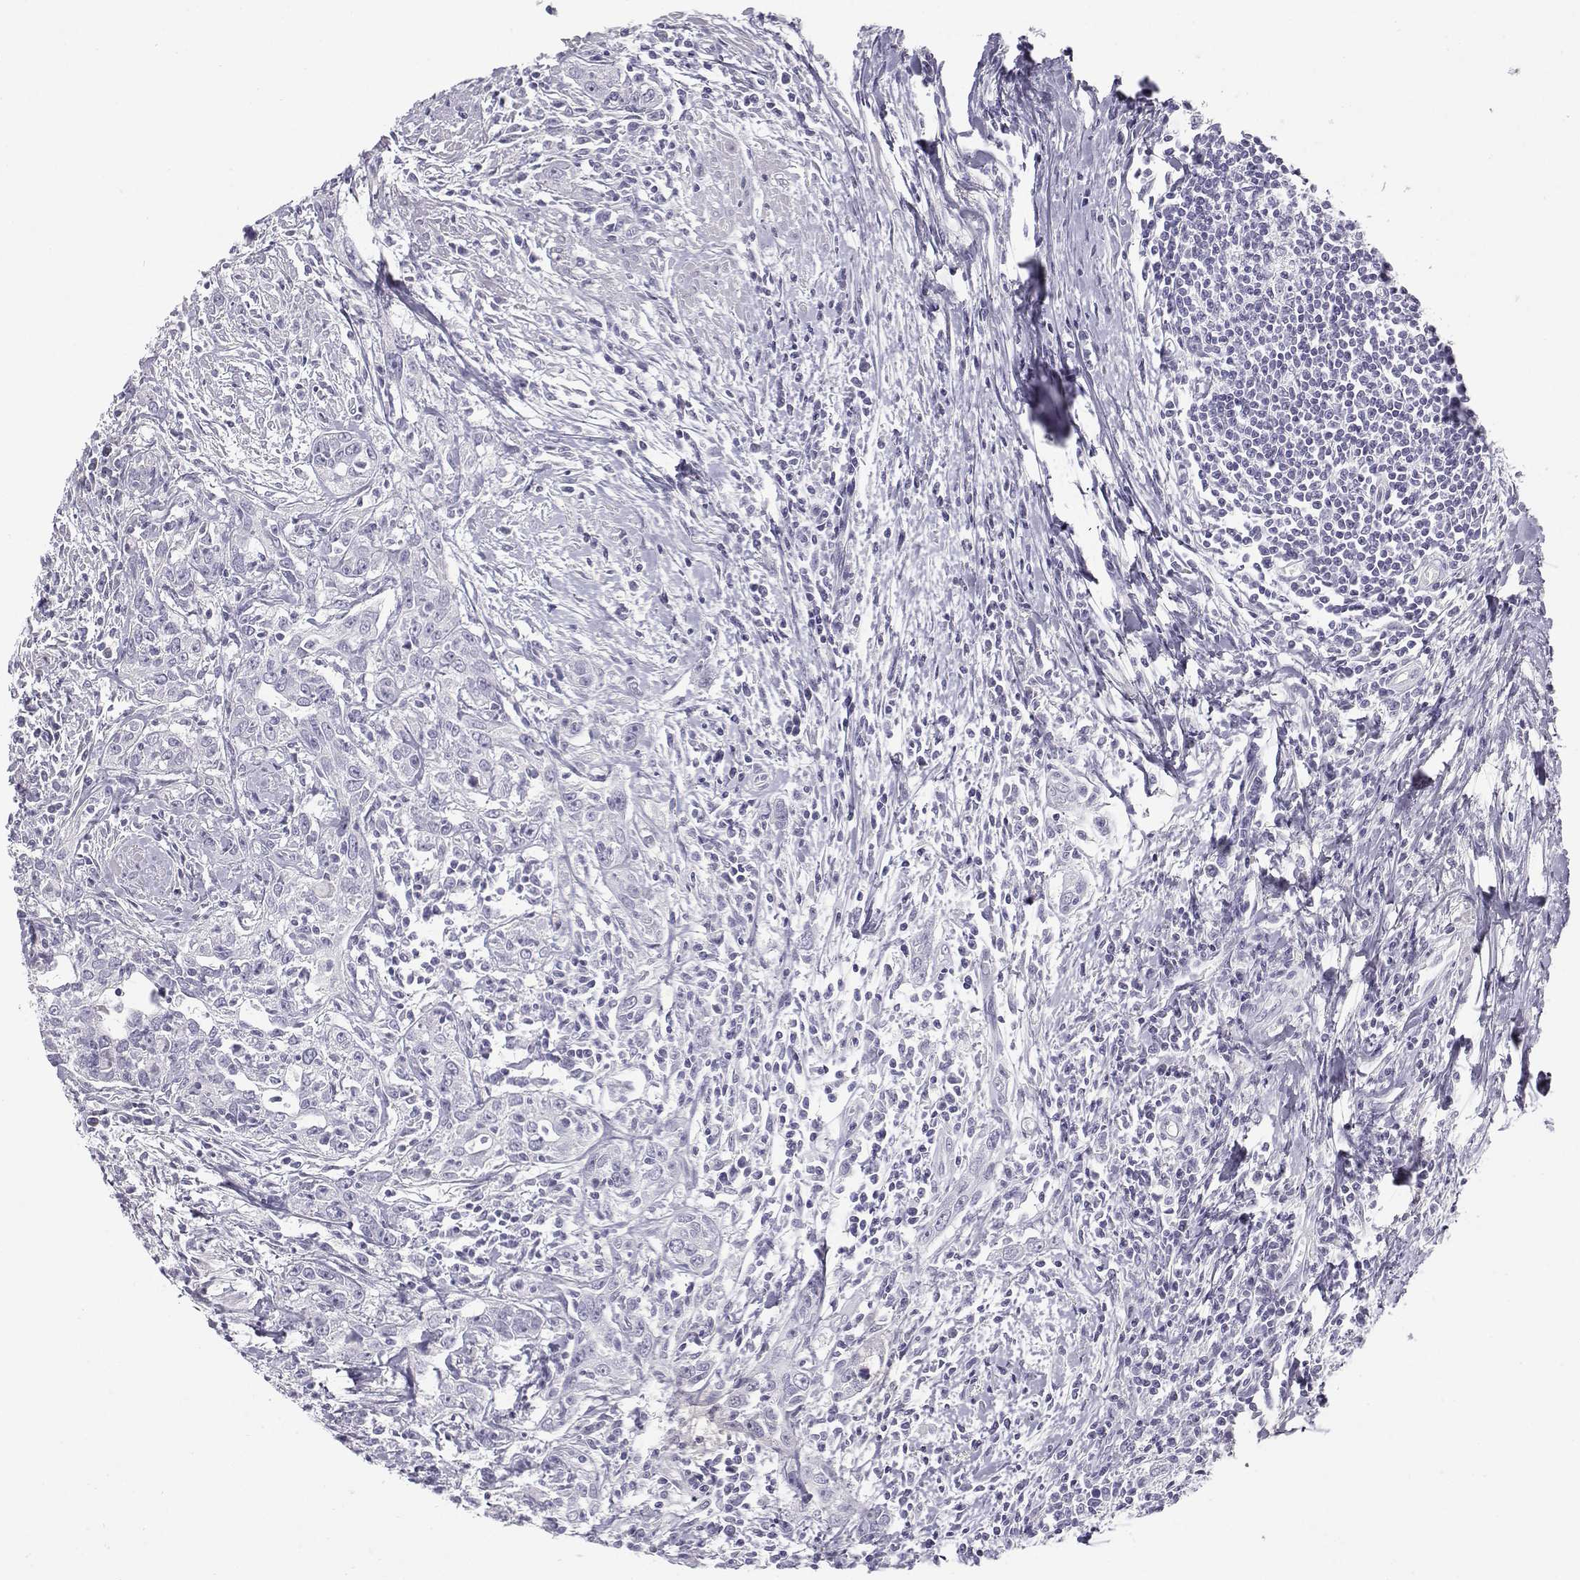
{"staining": {"intensity": "negative", "quantity": "none", "location": "none"}, "tissue": "urothelial cancer", "cell_type": "Tumor cells", "image_type": "cancer", "snomed": [{"axis": "morphology", "description": "Urothelial carcinoma, High grade"}, {"axis": "topography", "description": "Urinary bladder"}], "caption": "The micrograph exhibits no significant expression in tumor cells of urothelial cancer.", "gene": "KCNMB4", "patient": {"sex": "male", "age": 83}}